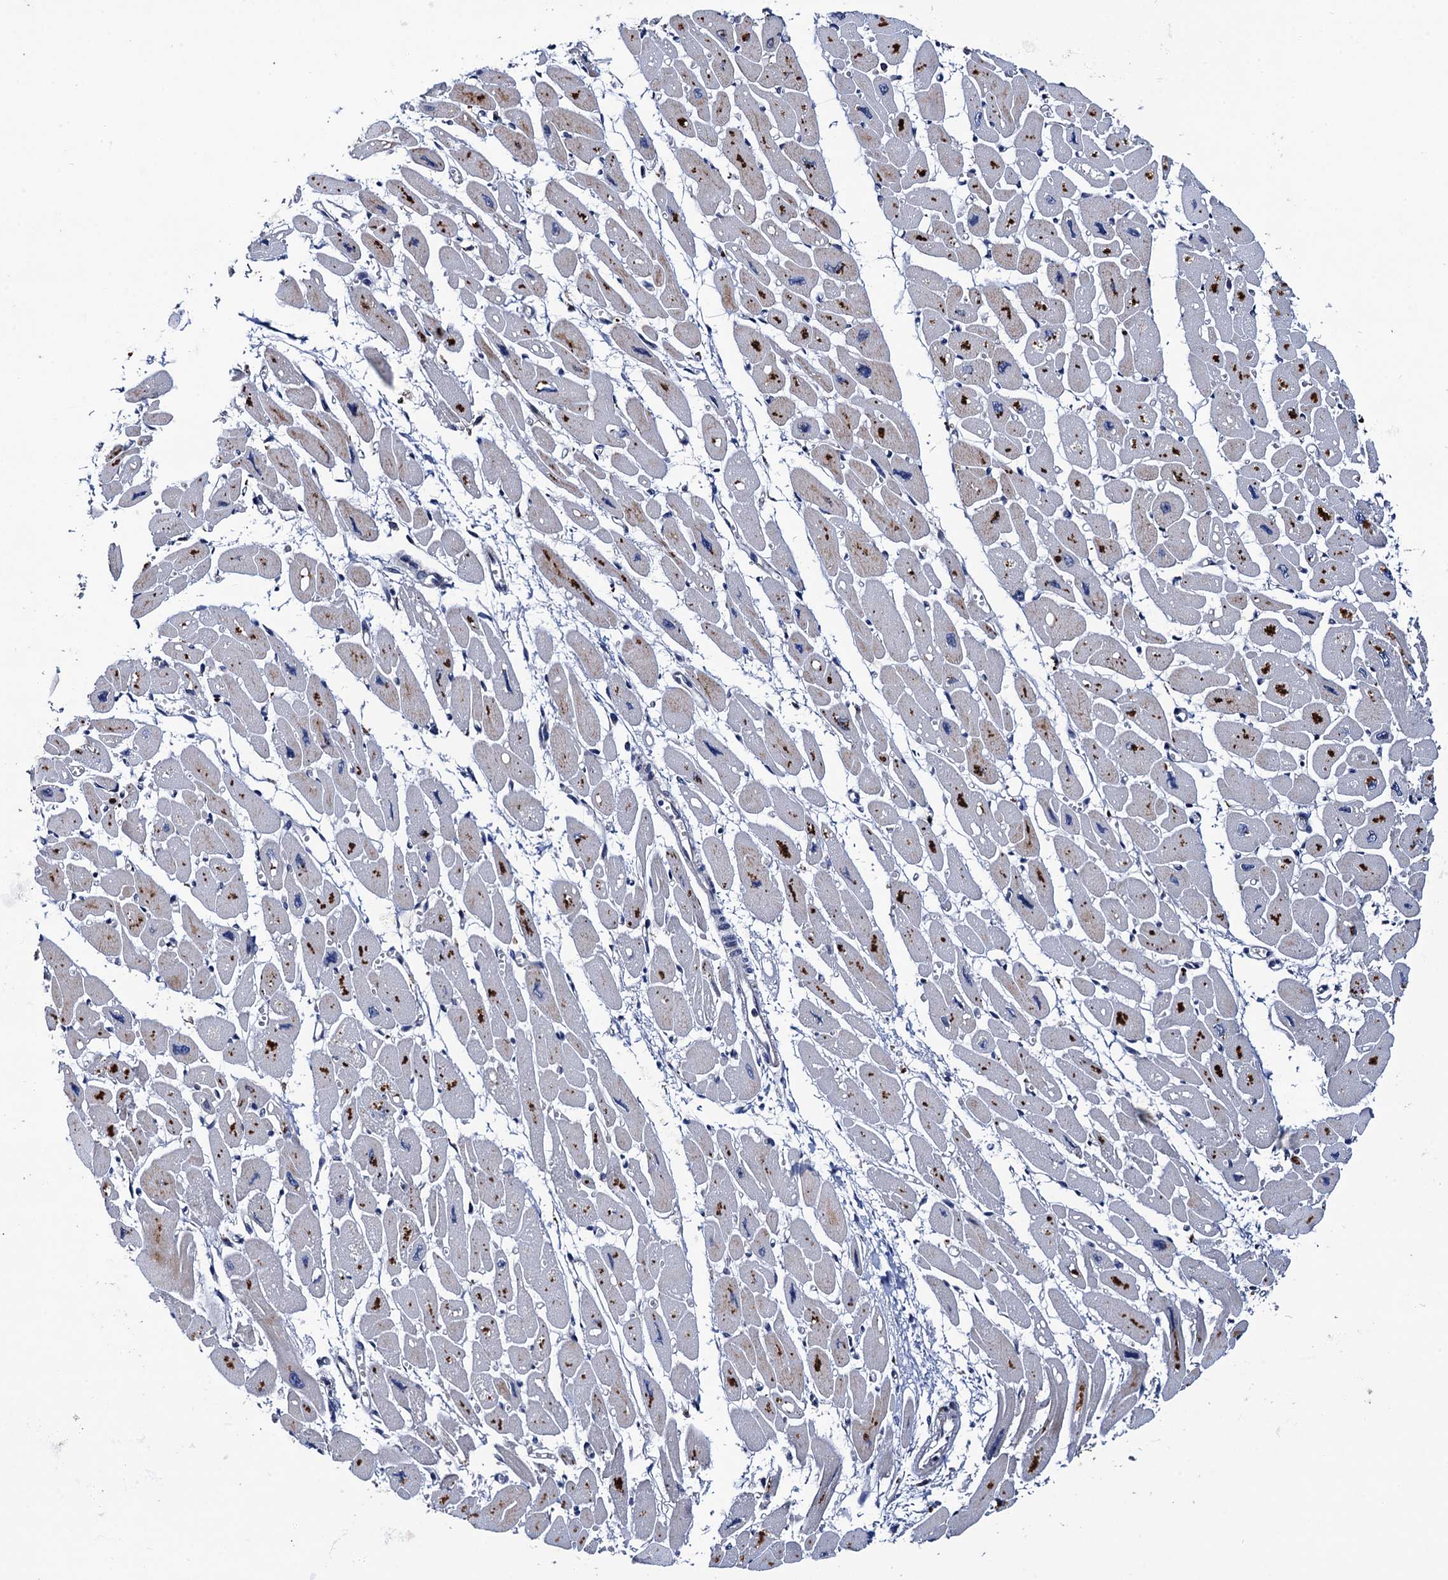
{"staining": {"intensity": "moderate", "quantity": "25%-75%", "location": "cytoplasmic/membranous"}, "tissue": "heart muscle", "cell_type": "Cardiomyocytes", "image_type": "normal", "snomed": [{"axis": "morphology", "description": "Normal tissue, NOS"}, {"axis": "topography", "description": "Heart"}], "caption": "Cardiomyocytes display medium levels of moderate cytoplasmic/membranous positivity in about 25%-75% of cells in unremarkable heart muscle. The staining was performed using DAB (3,3'-diaminobenzidine) to visualize the protein expression in brown, while the nuclei were stained in blue with hematoxylin (Magnification: 20x).", "gene": "VPS35", "patient": {"sex": "female", "age": 54}}